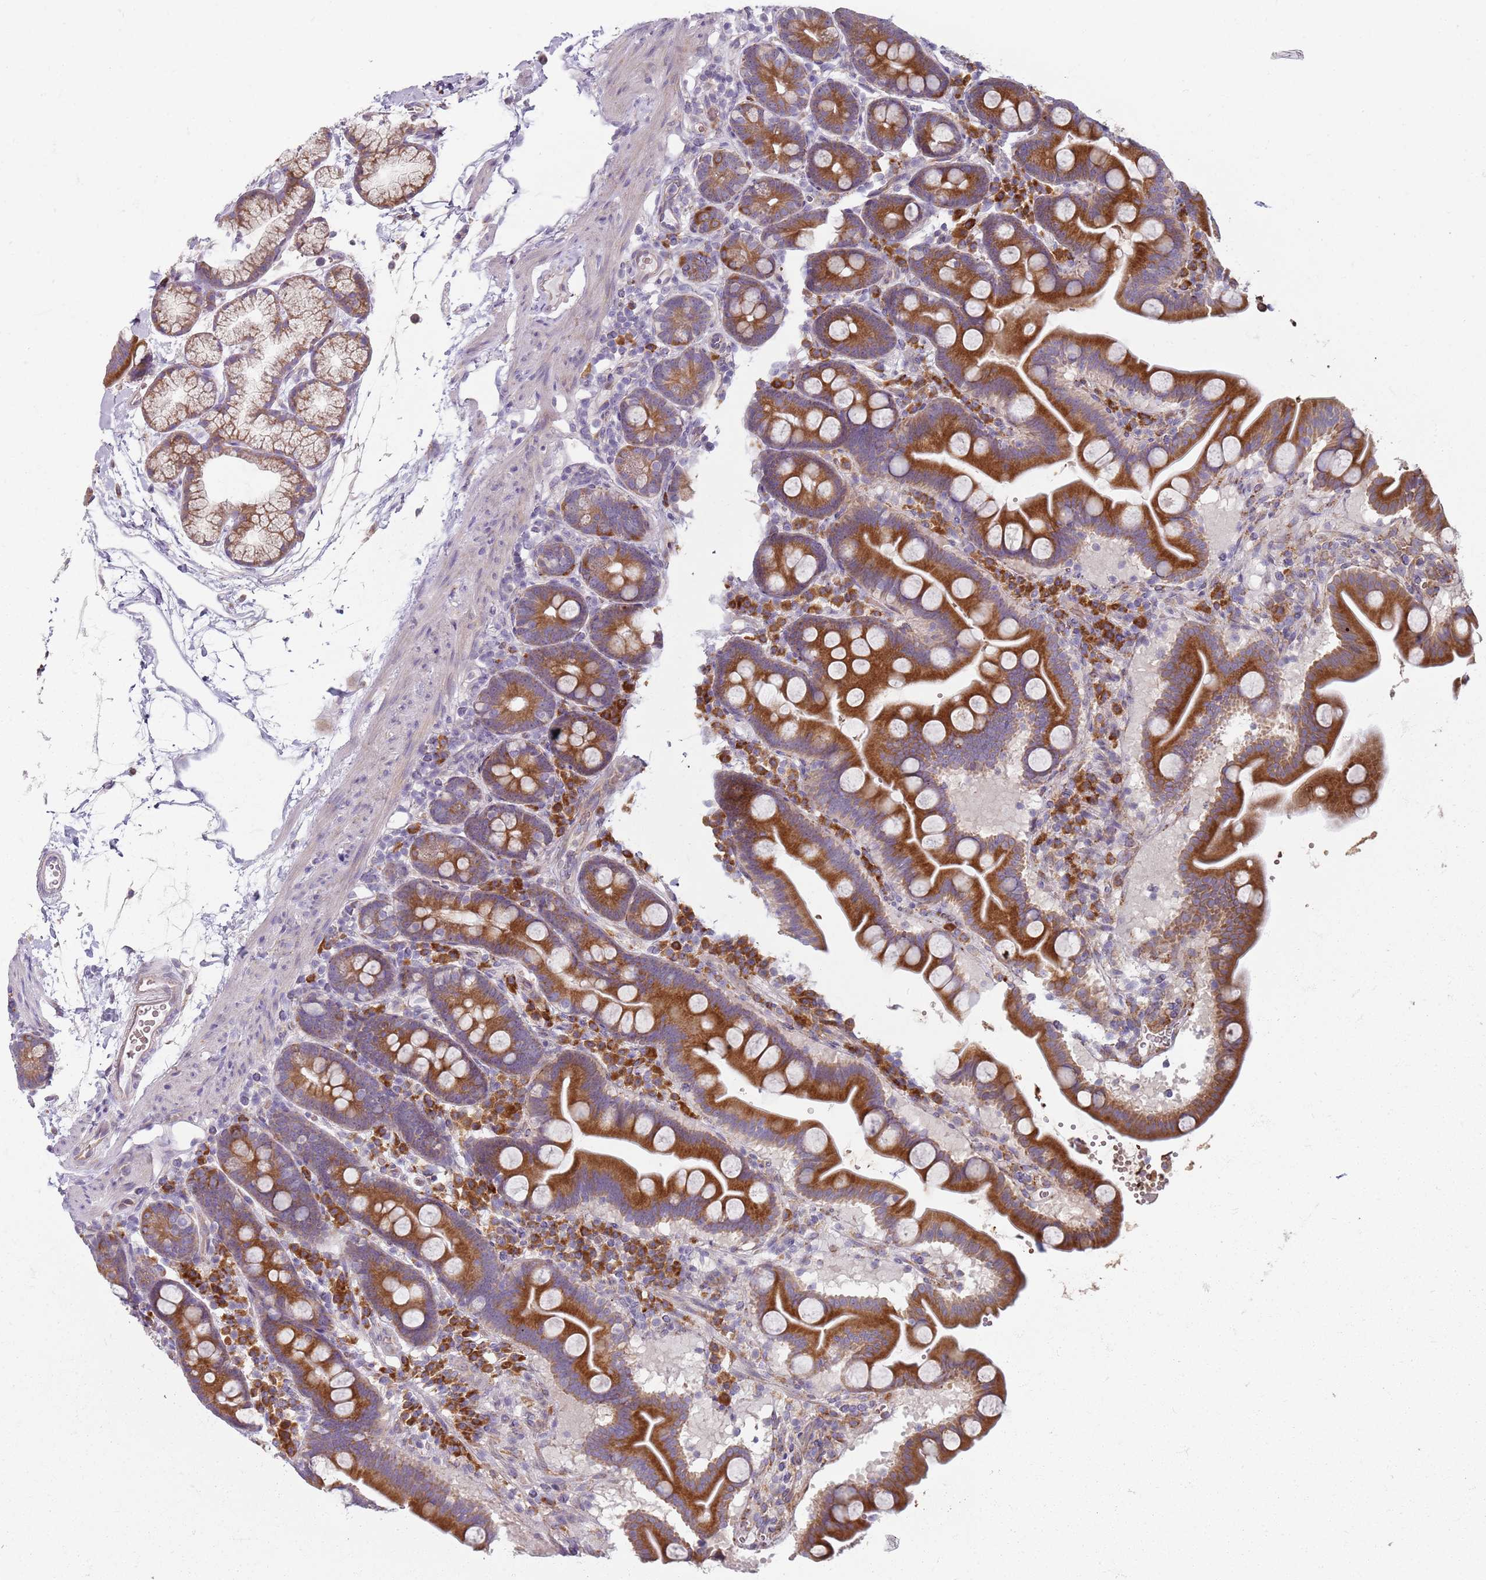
{"staining": {"intensity": "strong", "quantity": ">75%", "location": "cytoplasmic/membranous"}, "tissue": "duodenum", "cell_type": "Glandular cells", "image_type": "normal", "snomed": [{"axis": "morphology", "description": "Normal tissue, NOS"}, {"axis": "topography", "description": "Duodenum"}], "caption": "The photomicrograph exhibits immunohistochemical staining of unremarkable duodenum. There is strong cytoplasmic/membranous expression is identified in approximately >75% of glandular cells.", "gene": "SPATA2", "patient": {"sex": "male", "age": 54}}